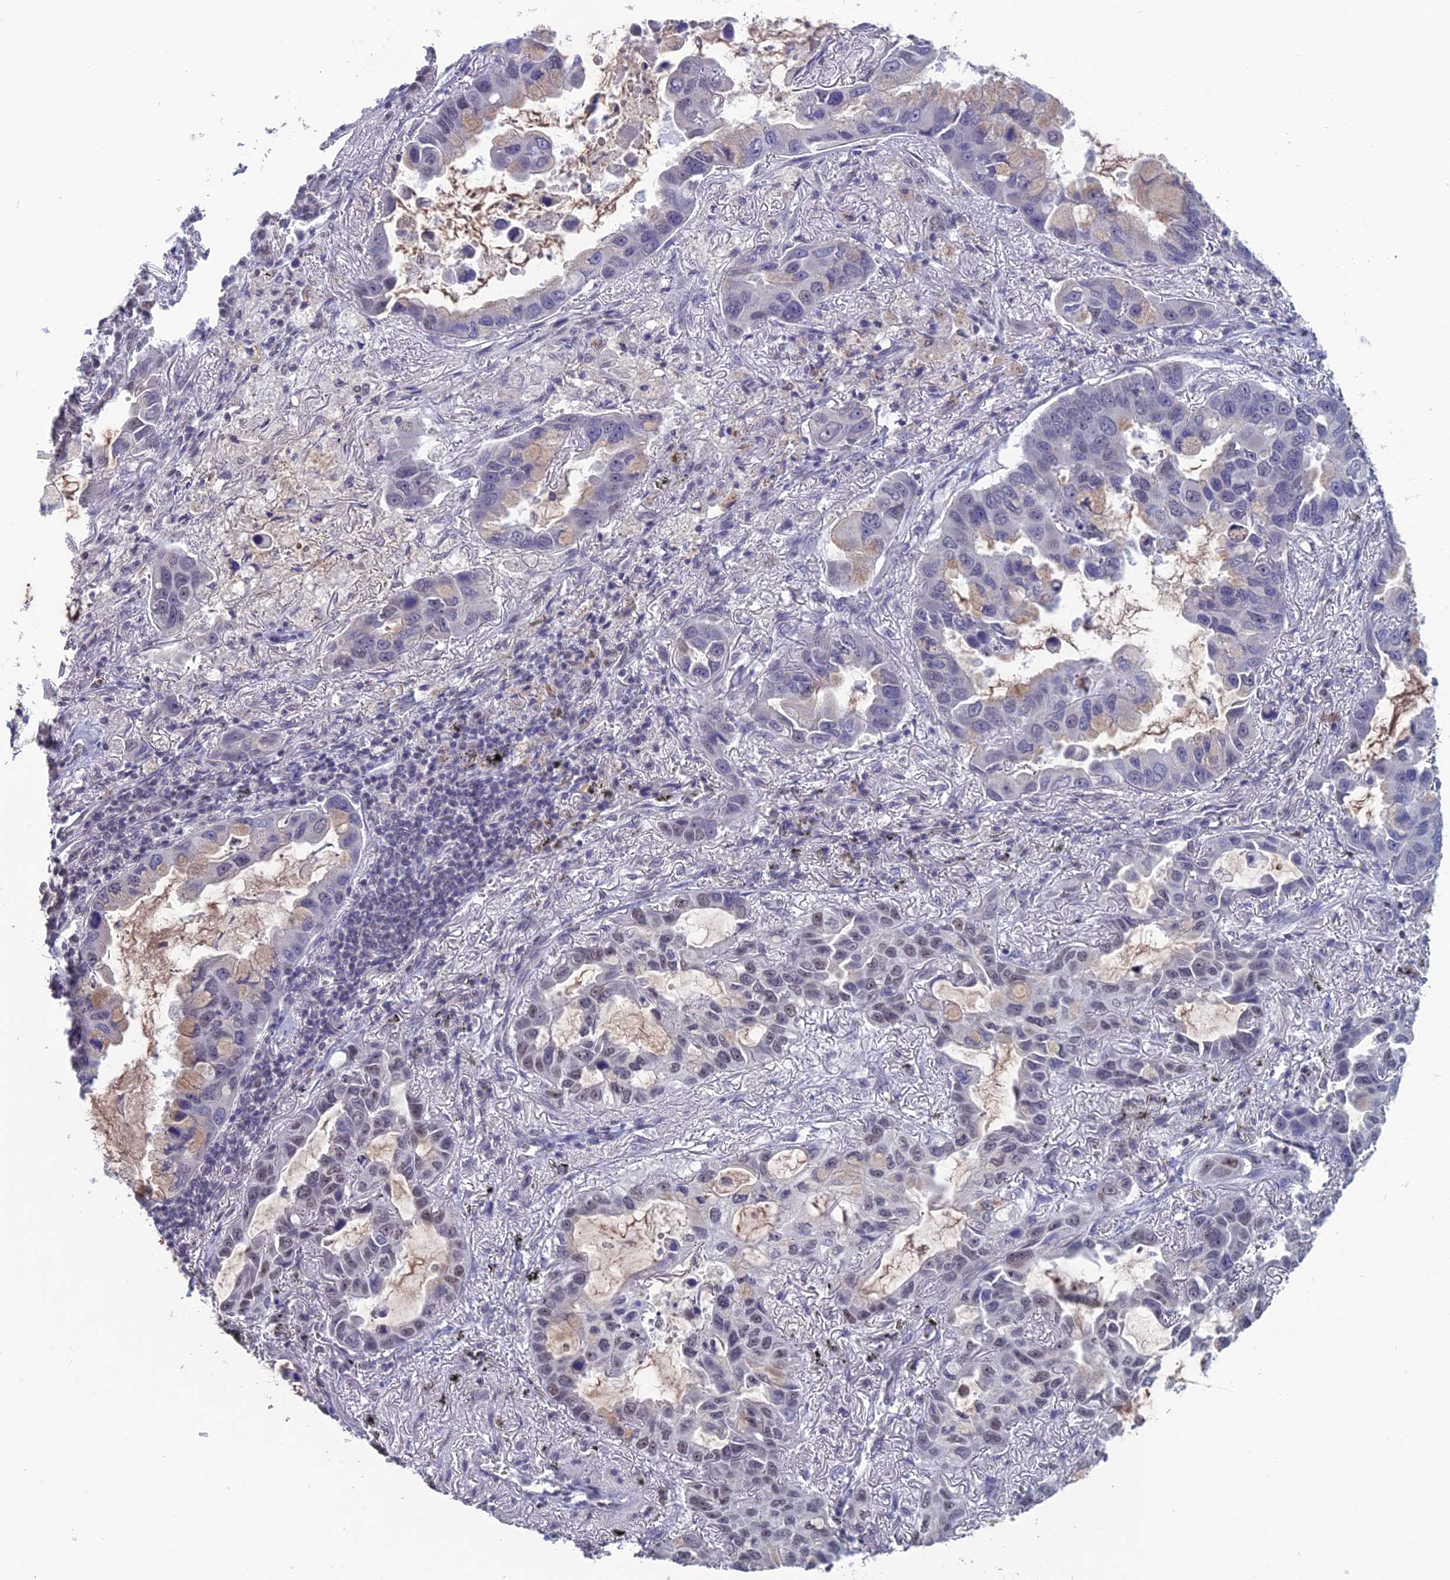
{"staining": {"intensity": "weak", "quantity": "25%-75%", "location": "nuclear"}, "tissue": "lung cancer", "cell_type": "Tumor cells", "image_type": "cancer", "snomed": [{"axis": "morphology", "description": "Adenocarcinoma, NOS"}, {"axis": "topography", "description": "Lung"}], "caption": "IHC micrograph of neoplastic tissue: human lung cancer (adenocarcinoma) stained using IHC exhibits low levels of weak protein expression localized specifically in the nuclear of tumor cells, appearing as a nuclear brown color.", "gene": "MT-CO3", "patient": {"sex": "male", "age": 64}}